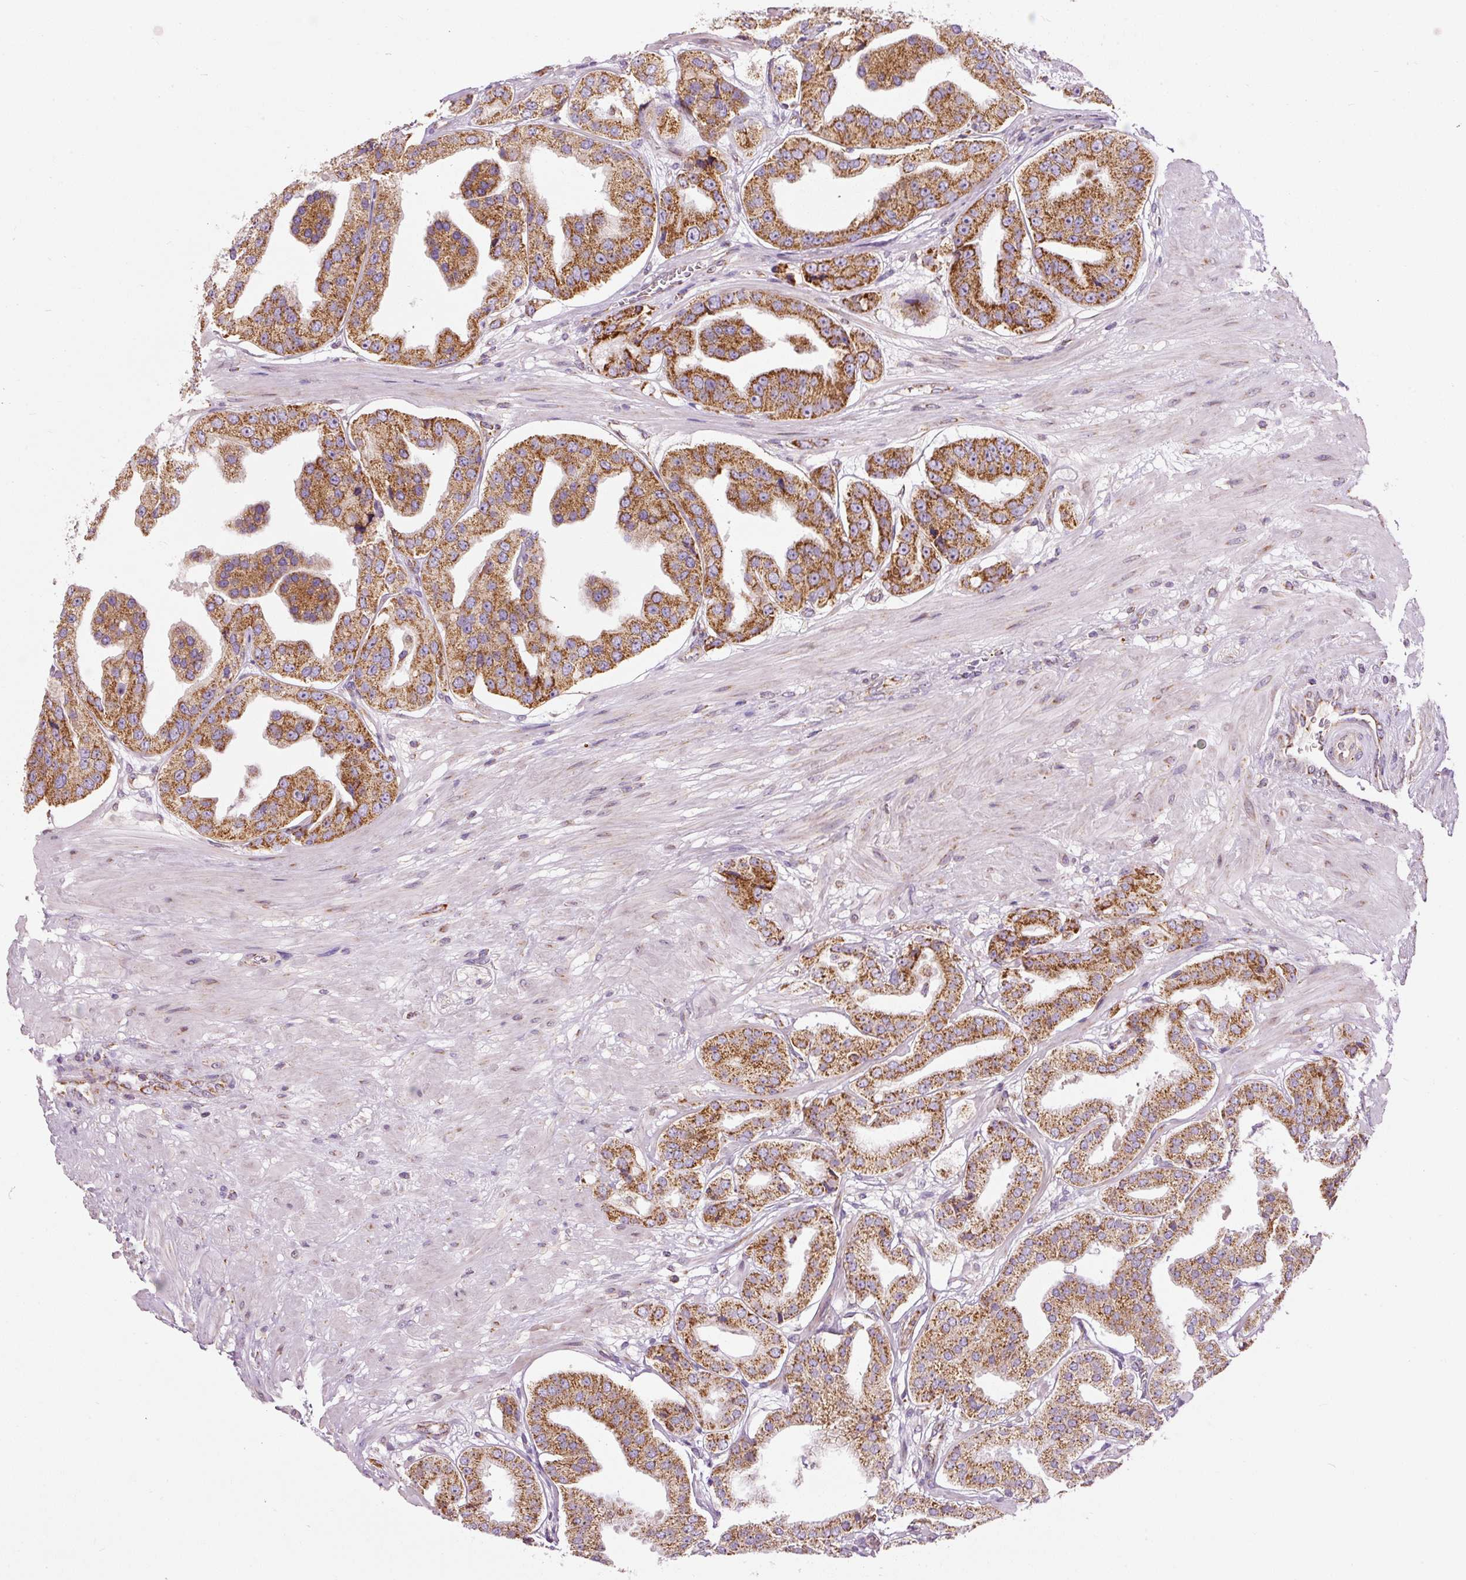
{"staining": {"intensity": "strong", "quantity": ">75%", "location": "cytoplasmic/membranous"}, "tissue": "prostate cancer", "cell_type": "Tumor cells", "image_type": "cancer", "snomed": [{"axis": "morphology", "description": "Adenocarcinoma, High grade"}, {"axis": "topography", "description": "Prostate"}], "caption": "Strong cytoplasmic/membranous positivity is appreciated in approximately >75% of tumor cells in prostate cancer. (Brightfield microscopy of DAB IHC at high magnification).", "gene": "NDUFB4", "patient": {"sex": "male", "age": 63}}